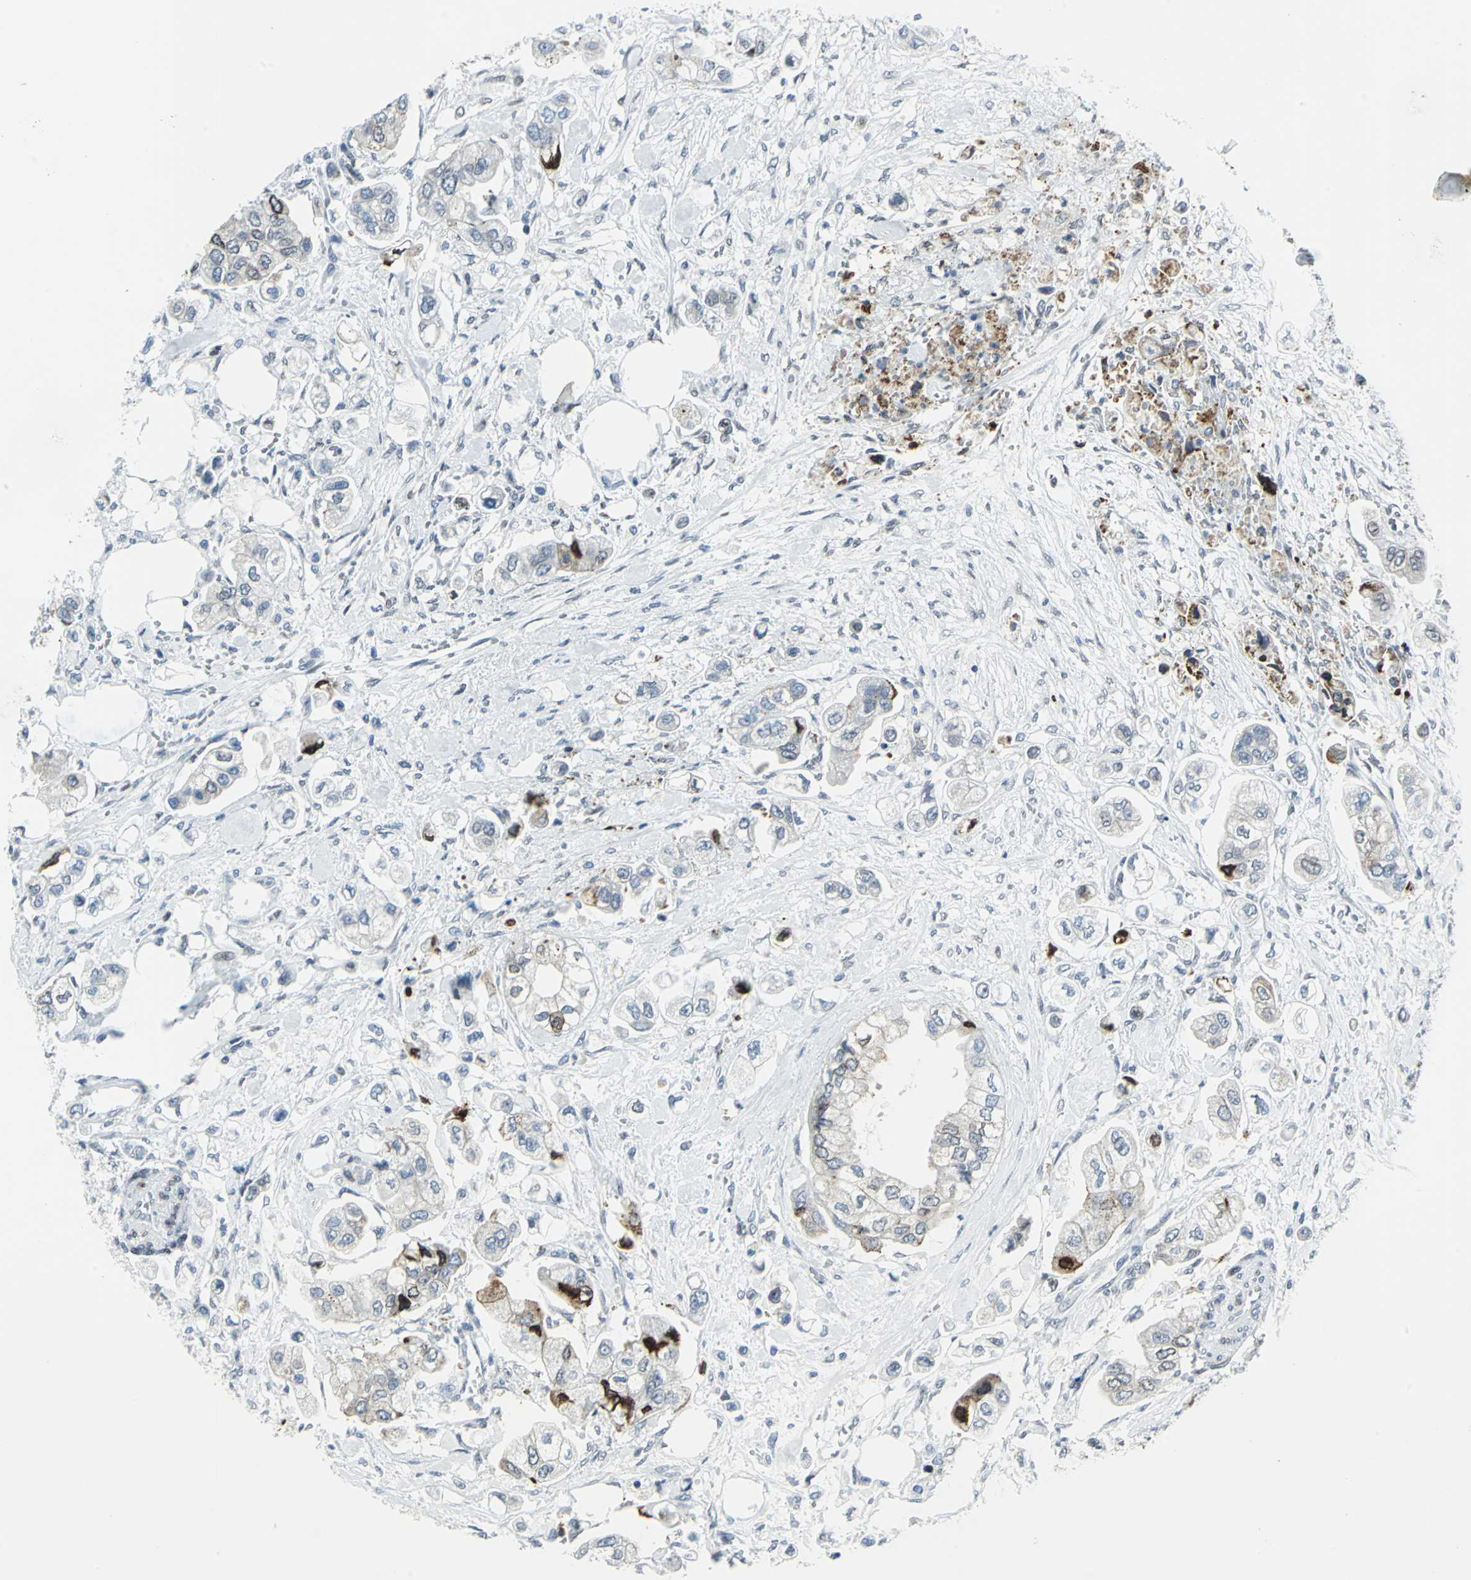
{"staining": {"intensity": "strong", "quantity": "<25%", "location": "cytoplasmic/membranous"}, "tissue": "stomach cancer", "cell_type": "Tumor cells", "image_type": "cancer", "snomed": [{"axis": "morphology", "description": "Adenocarcinoma, NOS"}, {"axis": "topography", "description": "Stomach"}], "caption": "Immunohistochemical staining of stomach cancer demonstrates medium levels of strong cytoplasmic/membranous expression in about <25% of tumor cells.", "gene": "SNUPN", "patient": {"sex": "male", "age": 62}}